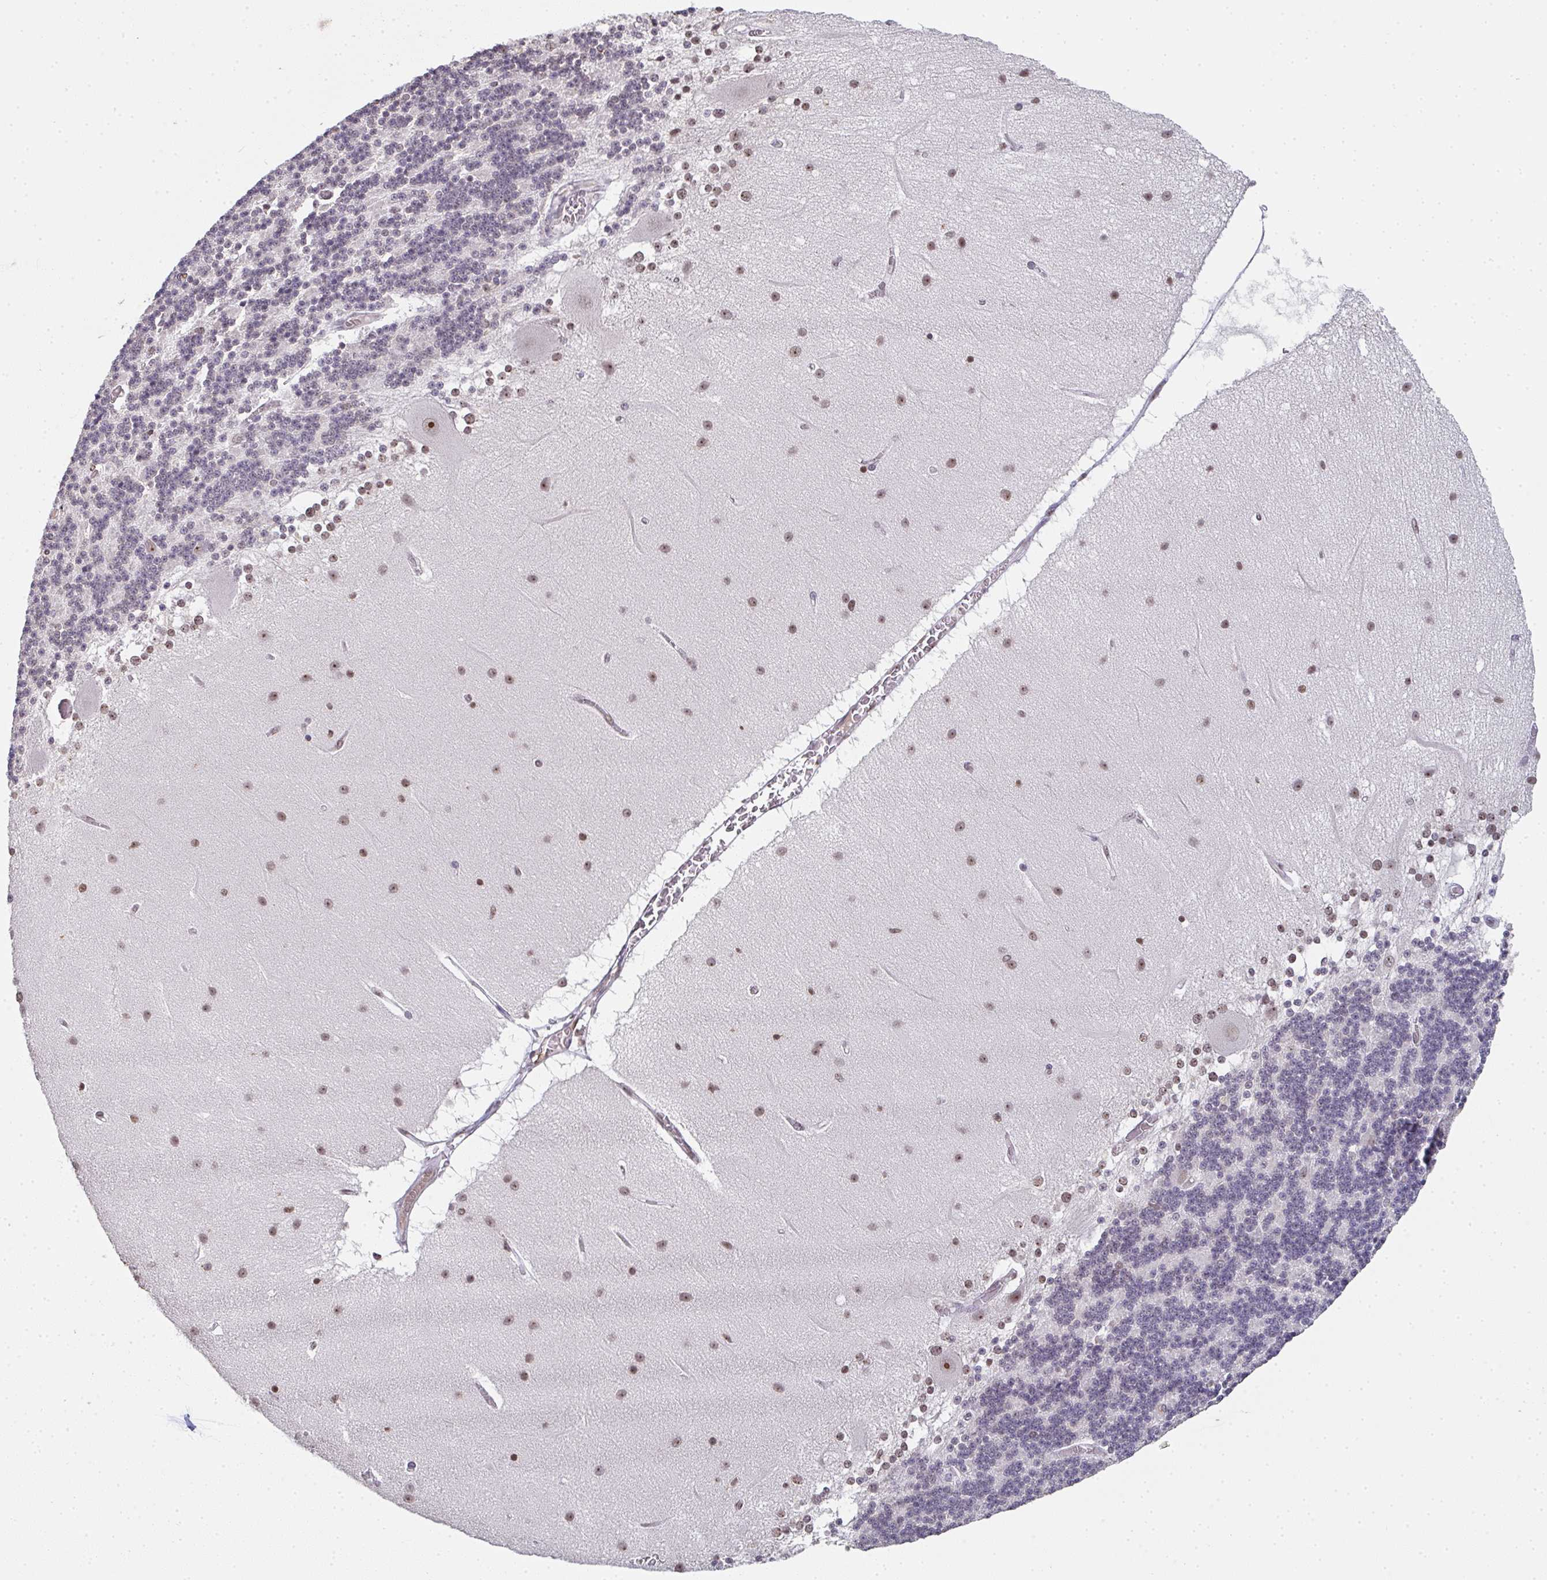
{"staining": {"intensity": "weak", "quantity": "25%-75%", "location": "nuclear"}, "tissue": "cerebellum", "cell_type": "Cells in granular layer", "image_type": "normal", "snomed": [{"axis": "morphology", "description": "Normal tissue, NOS"}, {"axis": "topography", "description": "Cerebellum"}], "caption": "Protein expression analysis of unremarkable human cerebellum reveals weak nuclear expression in about 25%-75% of cells in granular layer.", "gene": "DKC1", "patient": {"sex": "female", "age": 54}}